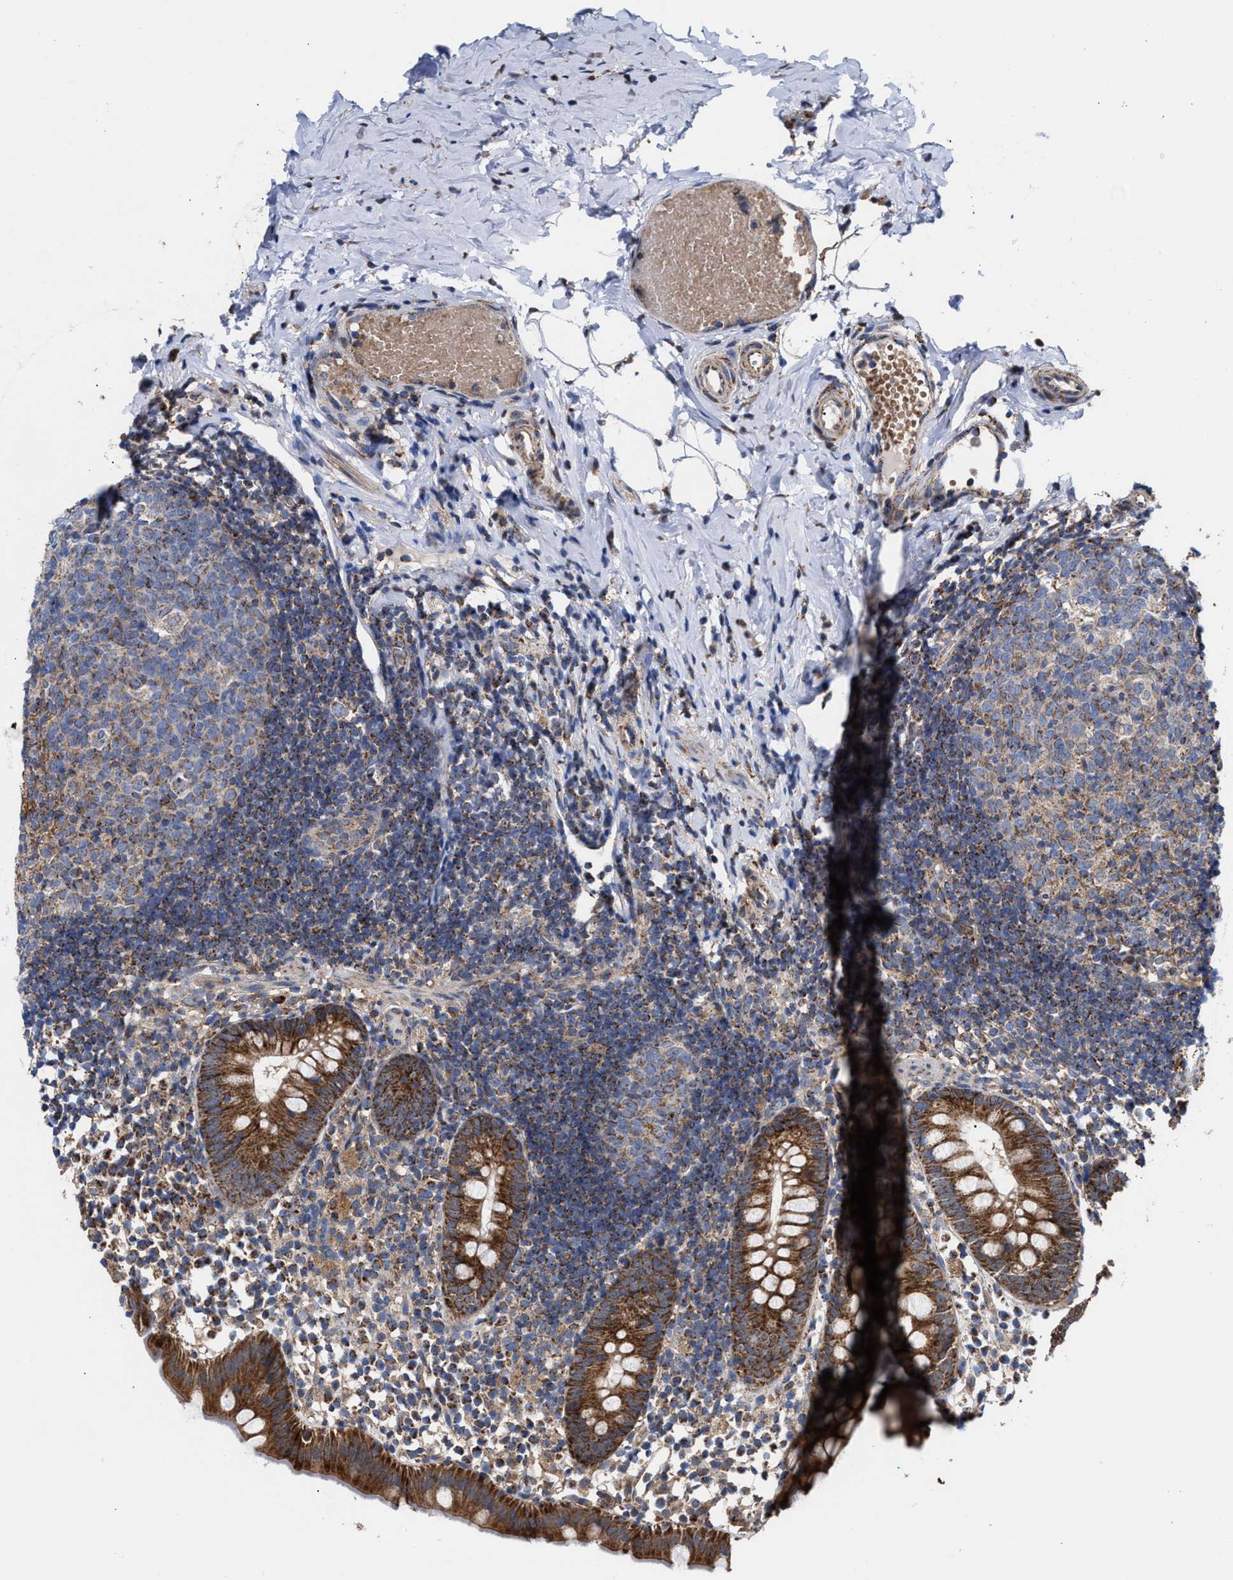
{"staining": {"intensity": "strong", "quantity": ">75%", "location": "cytoplasmic/membranous"}, "tissue": "appendix", "cell_type": "Glandular cells", "image_type": "normal", "snomed": [{"axis": "morphology", "description": "Normal tissue, NOS"}, {"axis": "topography", "description": "Appendix"}], "caption": "Strong cytoplasmic/membranous protein positivity is present in approximately >75% of glandular cells in appendix. The staining was performed using DAB, with brown indicating positive protein expression. Nuclei are stained blue with hematoxylin.", "gene": "MECR", "patient": {"sex": "female", "age": 20}}